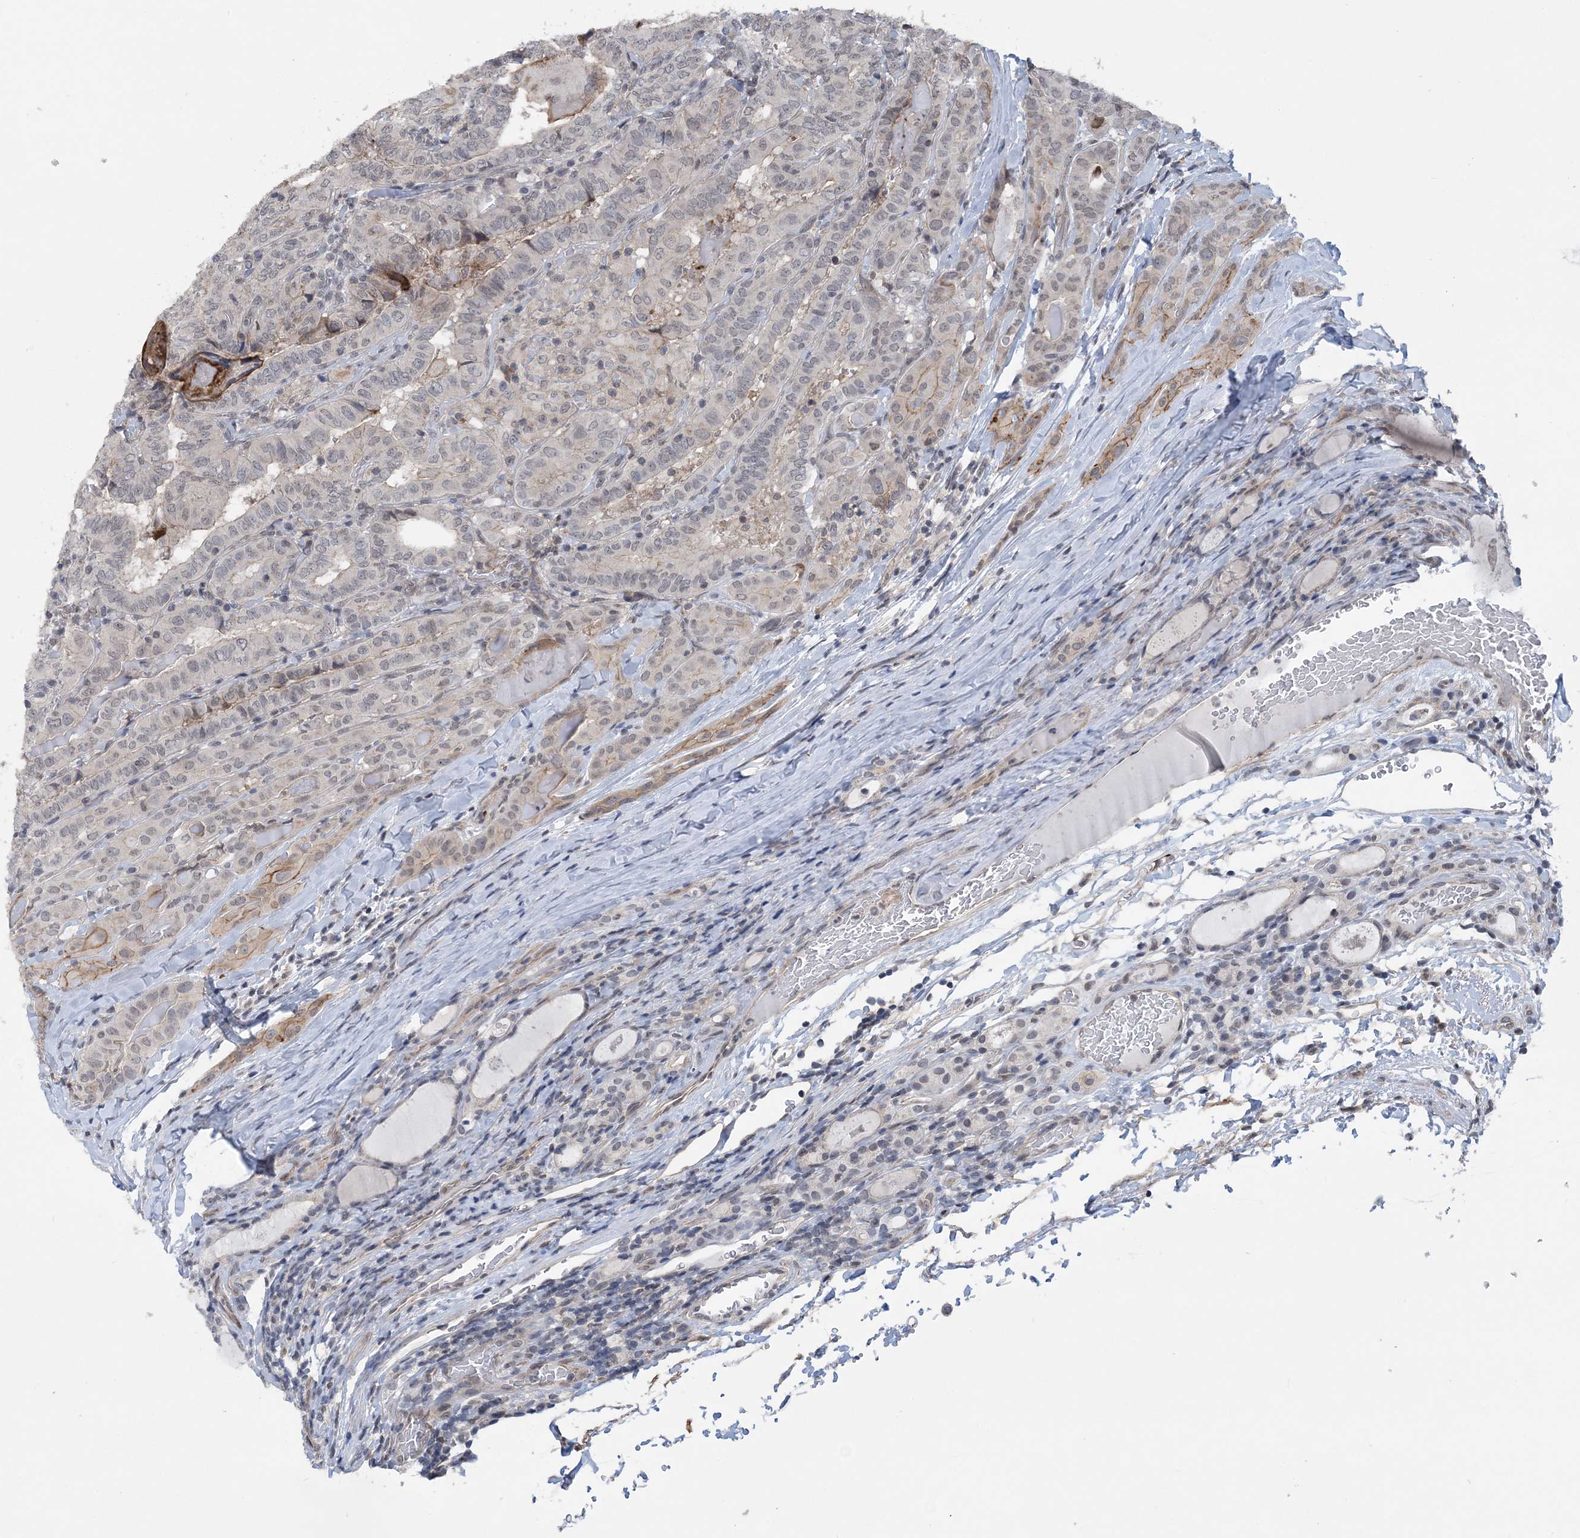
{"staining": {"intensity": "moderate", "quantity": "<25%", "location": "cytoplasmic/membranous"}, "tissue": "thyroid cancer", "cell_type": "Tumor cells", "image_type": "cancer", "snomed": [{"axis": "morphology", "description": "Papillary adenocarcinoma, NOS"}, {"axis": "topography", "description": "Thyroid gland"}], "caption": "Immunohistochemistry histopathology image of human papillary adenocarcinoma (thyroid) stained for a protein (brown), which reveals low levels of moderate cytoplasmic/membranous expression in approximately <25% of tumor cells.", "gene": "CCDC152", "patient": {"sex": "female", "age": 72}}